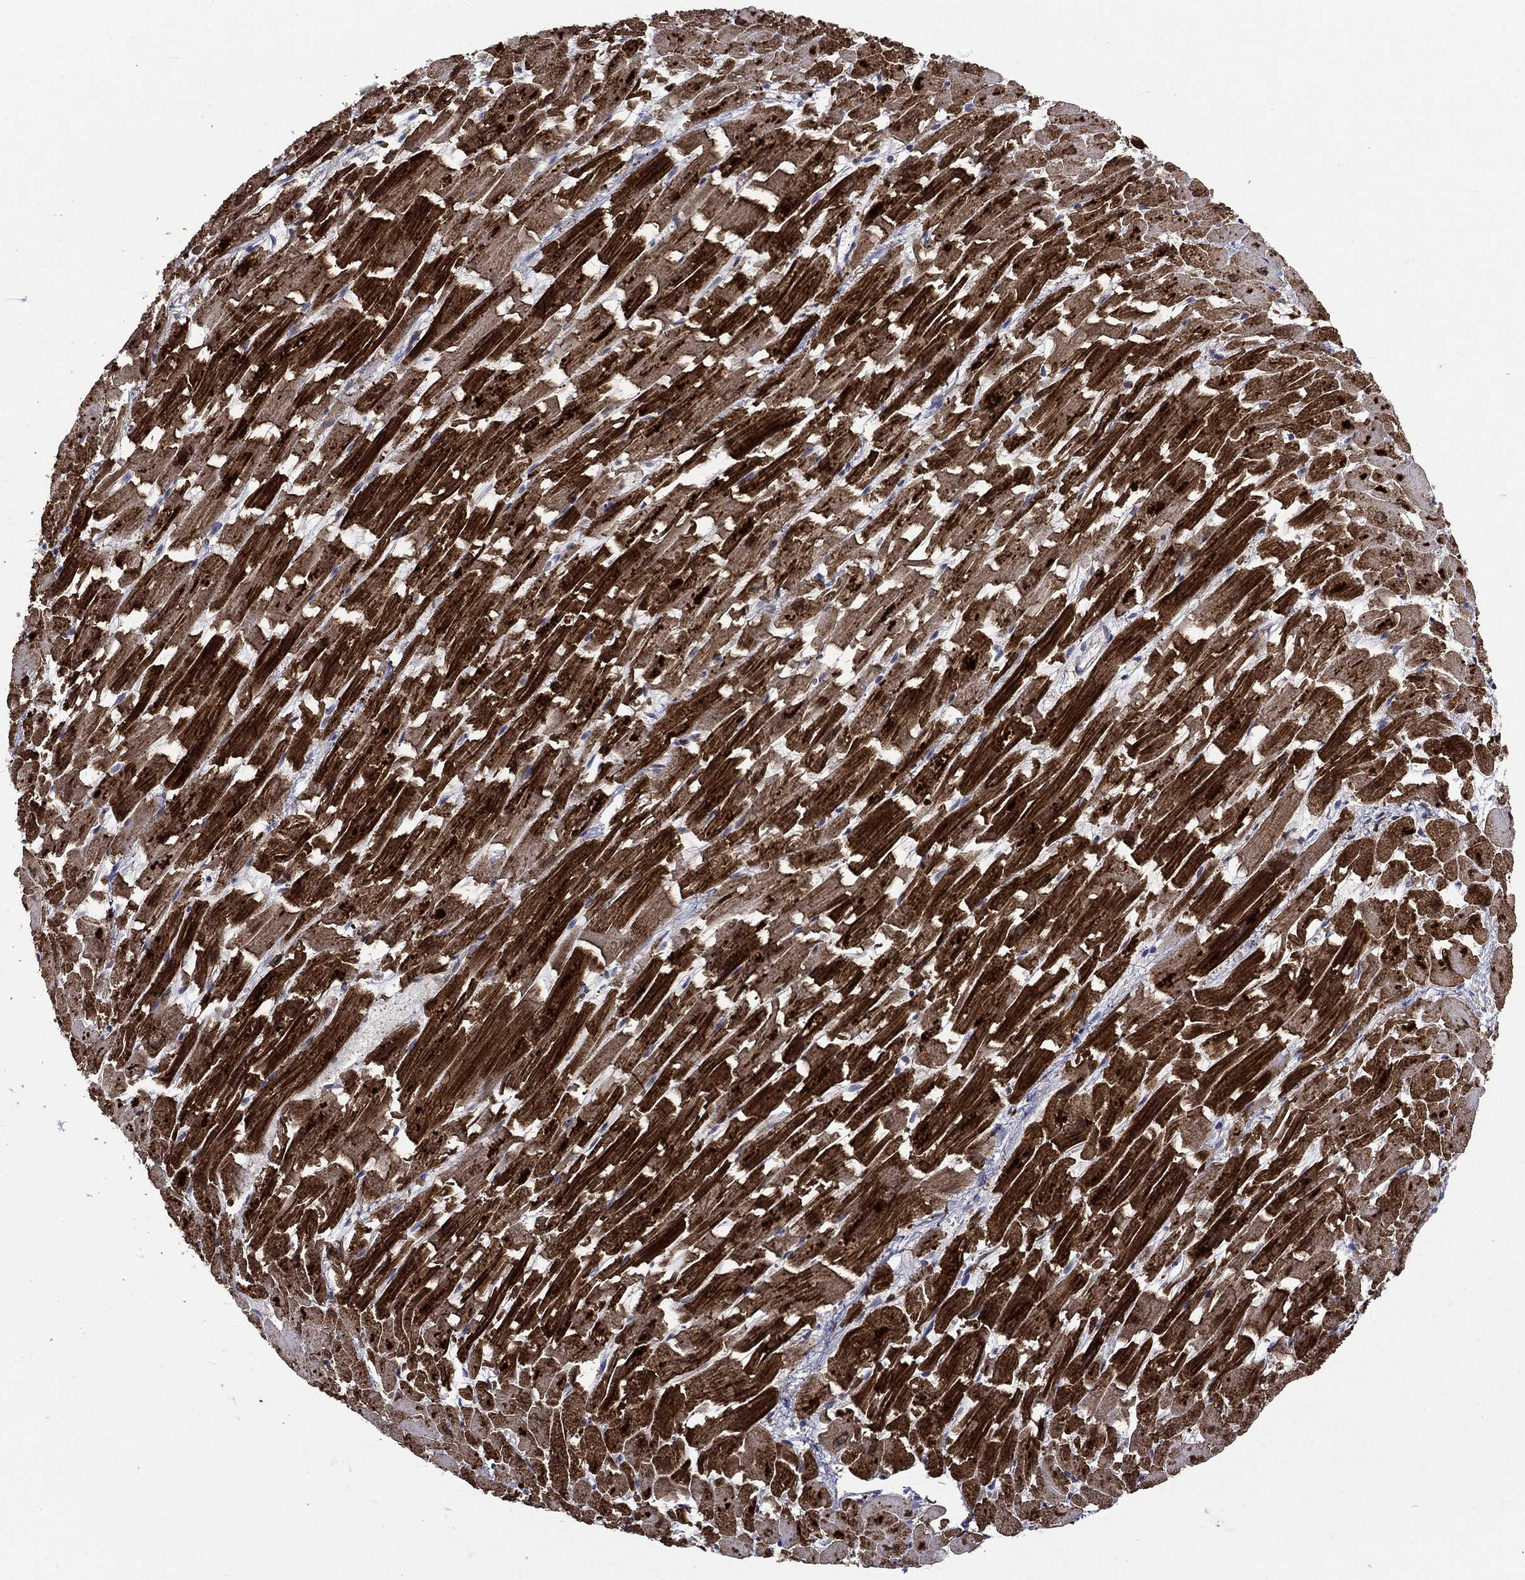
{"staining": {"intensity": "strong", "quantity": ">75%", "location": "cytoplasmic/membranous"}, "tissue": "heart muscle", "cell_type": "Cardiomyocytes", "image_type": "normal", "snomed": [{"axis": "morphology", "description": "Normal tissue, NOS"}, {"axis": "topography", "description": "Heart"}], "caption": "Immunohistochemistry (IHC) photomicrograph of benign heart muscle stained for a protein (brown), which reveals high levels of strong cytoplasmic/membranous expression in about >75% of cardiomyocytes.", "gene": "CRYAB", "patient": {"sex": "female", "age": 64}}